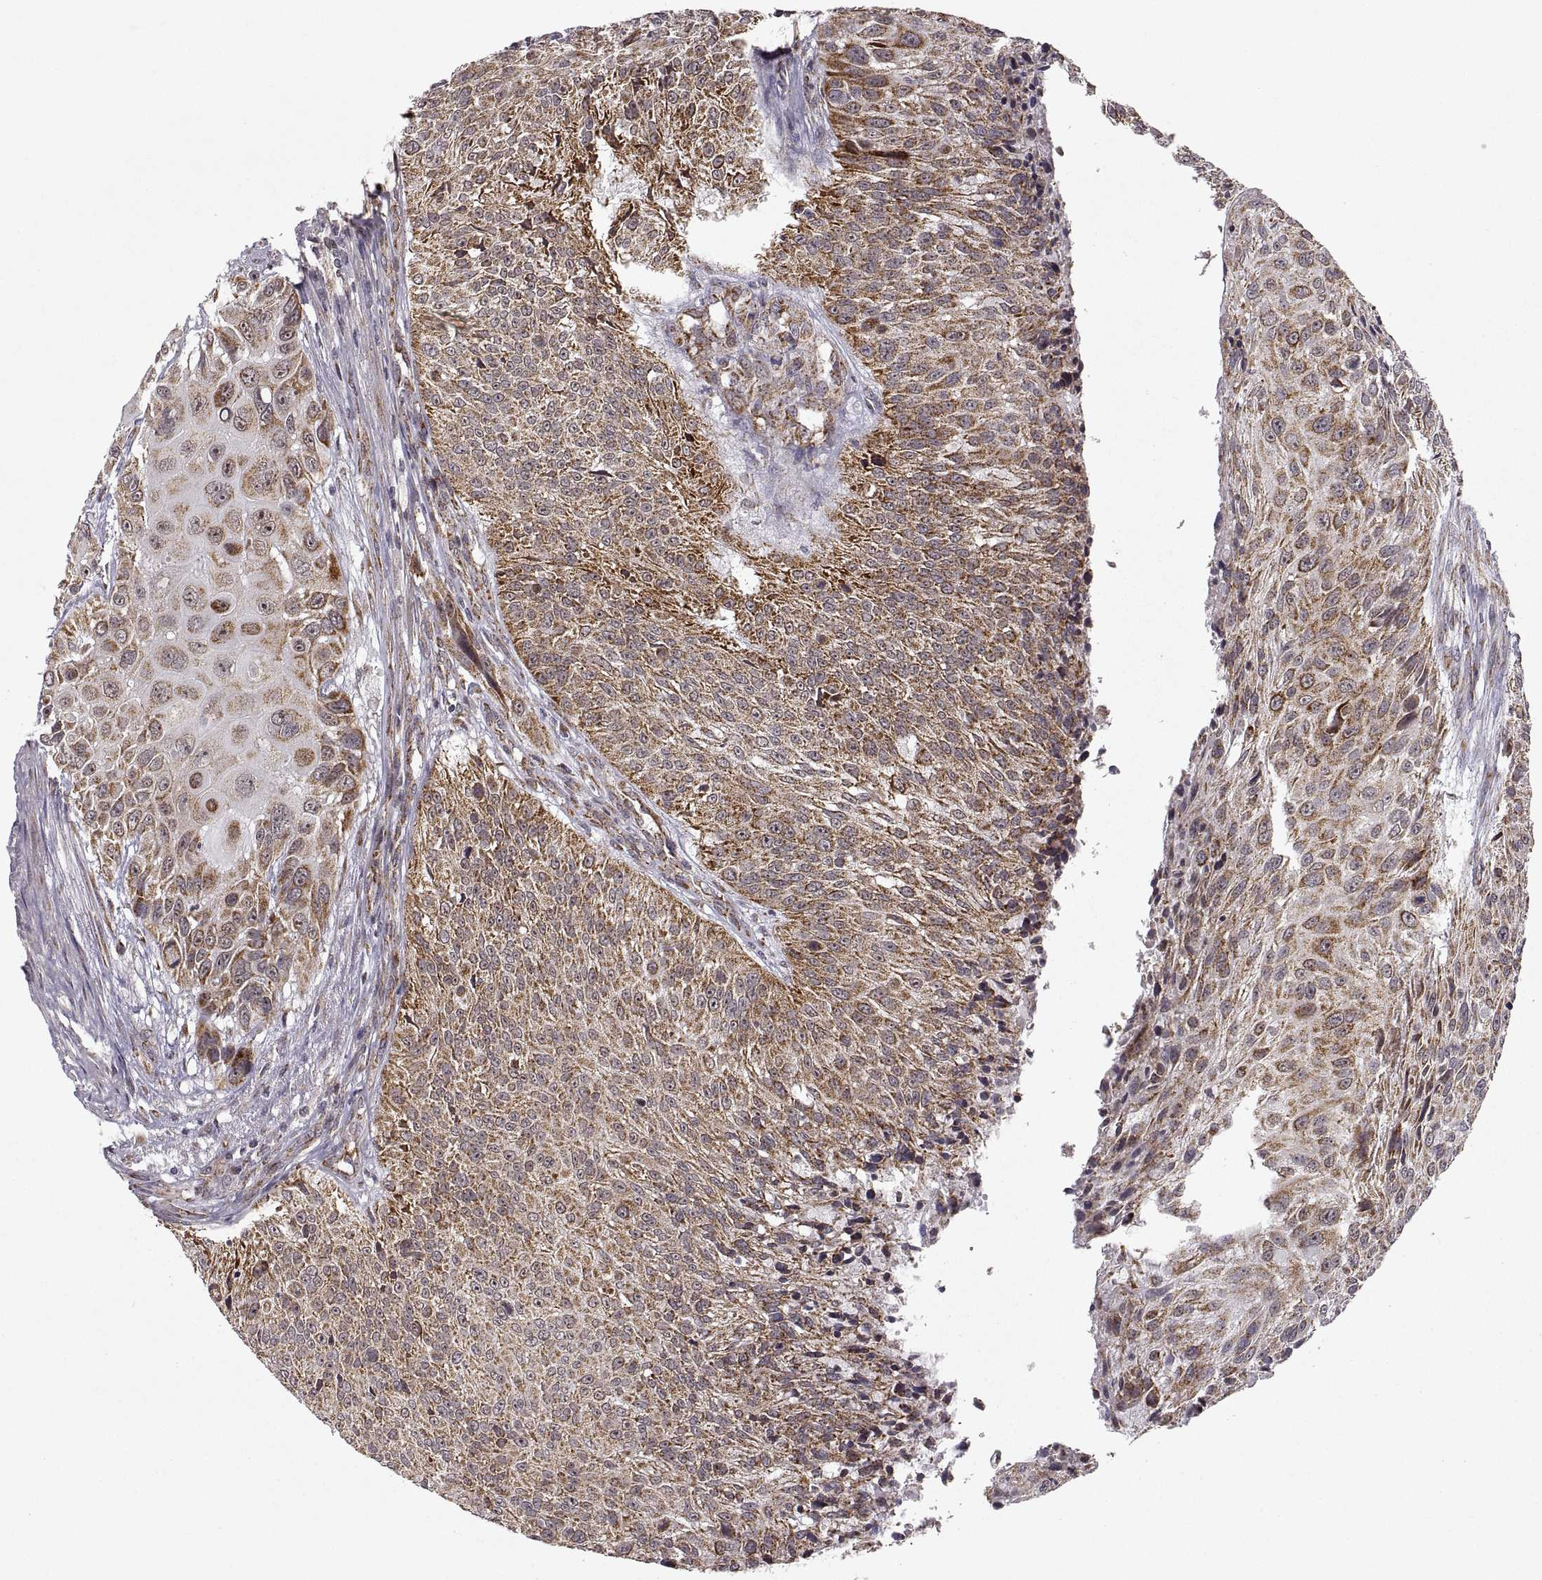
{"staining": {"intensity": "moderate", "quantity": ">75%", "location": "cytoplasmic/membranous"}, "tissue": "urothelial cancer", "cell_type": "Tumor cells", "image_type": "cancer", "snomed": [{"axis": "morphology", "description": "Urothelial carcinoma, NOS"}, {"axis": "topography", "description": "Urinary bladder"}], "caption": "Transitional cell carcinoma stained with a brown dye displays moderate cytoplasmic/membranous positive expression in about >75% of tumor cells.", "gene": "MANBAL", "patient": {"sex": "male", "age": 55}}